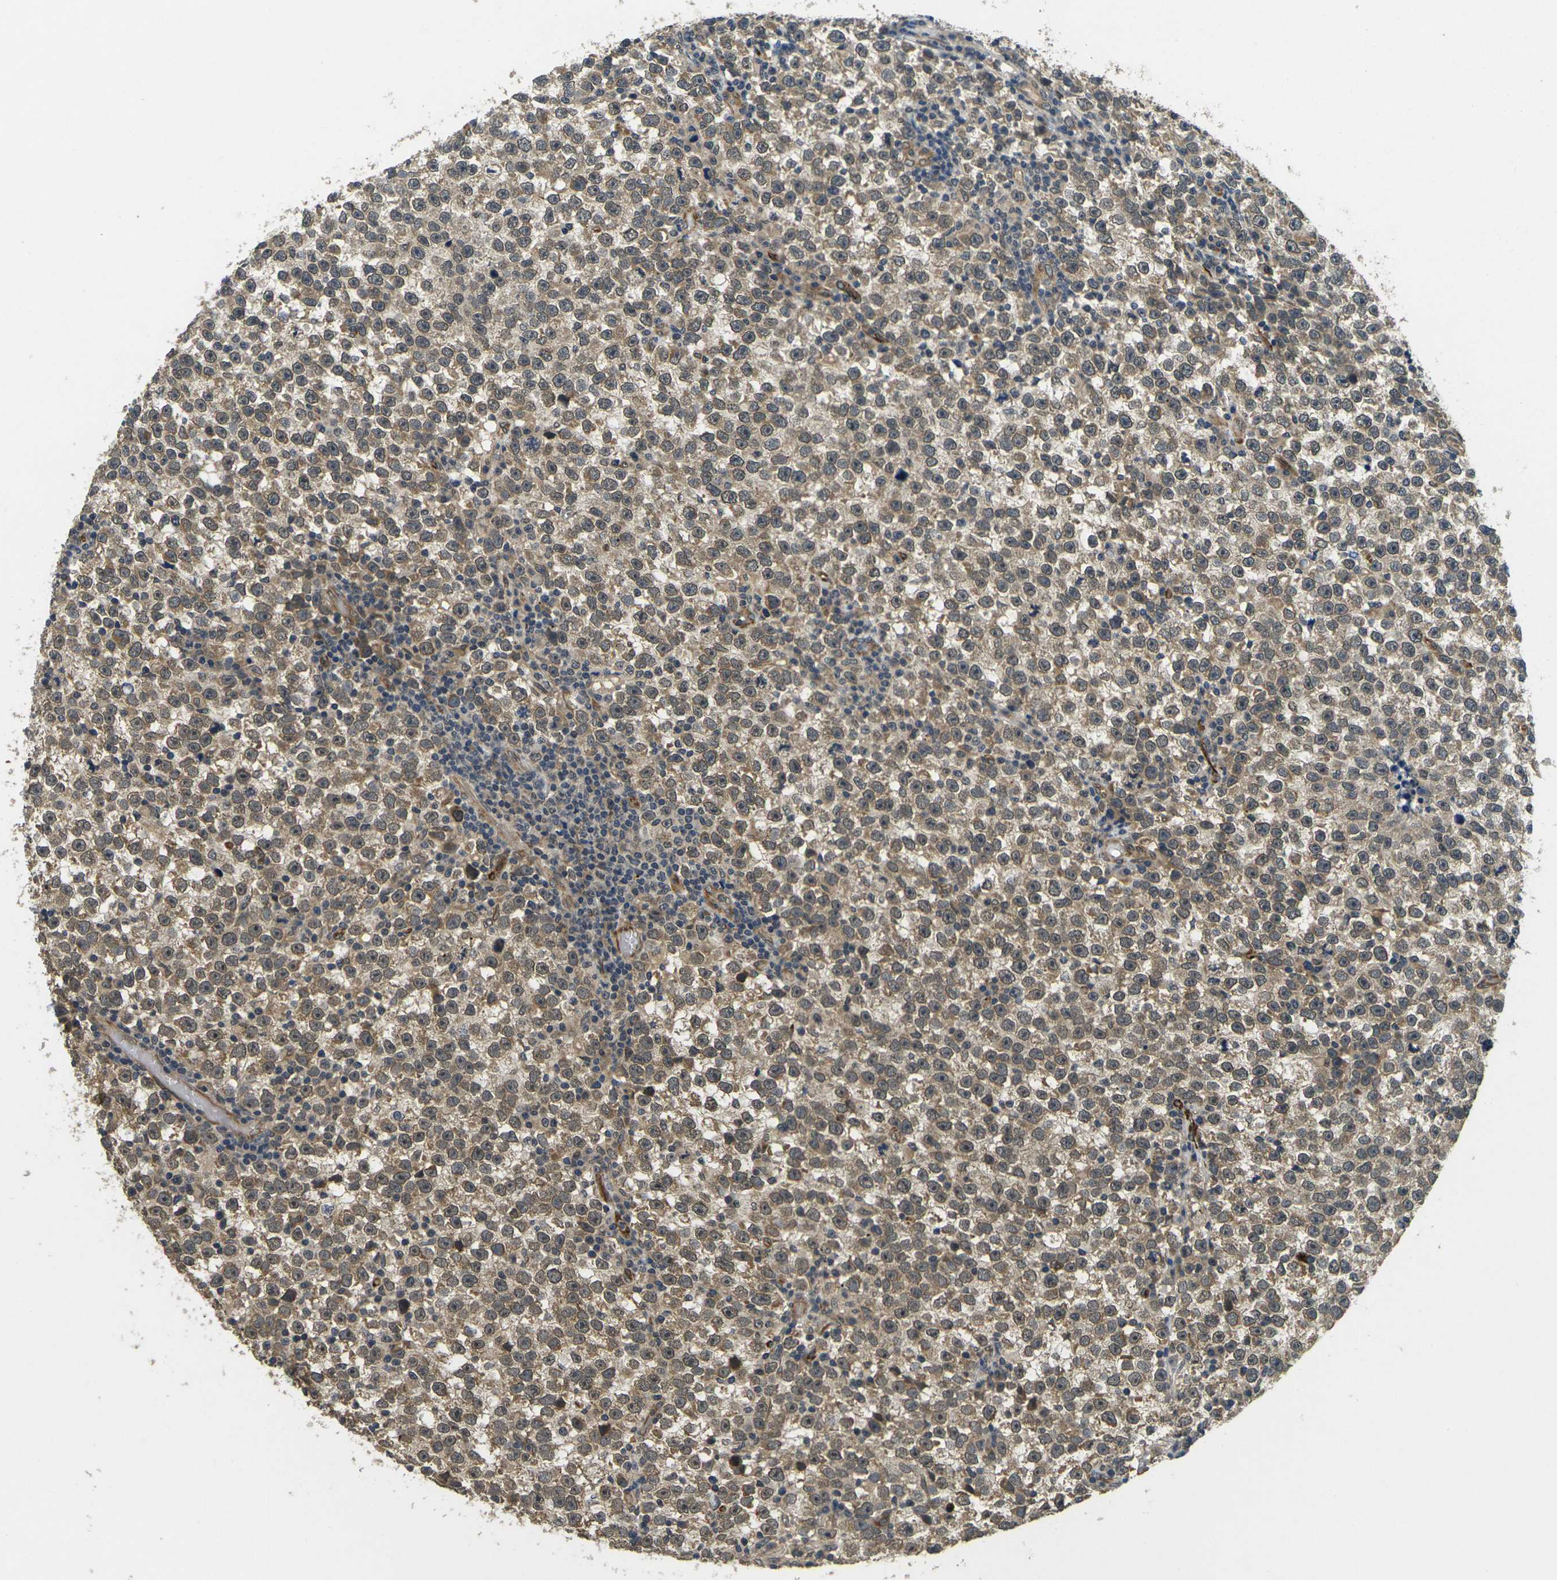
{"staining": {"intensity": "moderate", "quantity": ">75%", "location": "cytoplasmic/membranous"}, "tissue": "testis cancer", "cell_type": "Tumor cells", "image_type": "cancer", "snomed": [{"axis": "morphology", "description": "Seminoma, NOS"}, {"axis": "topography", "description": "Testis"}], "caption": "A medium amount of moderate cytoplasmic/membranous expression is present in approximately >75% of tumor cells in testis cancer (seminoma) tissue.", "gene": "FUT11", "patient": {"sex": "male", "age": 43}}